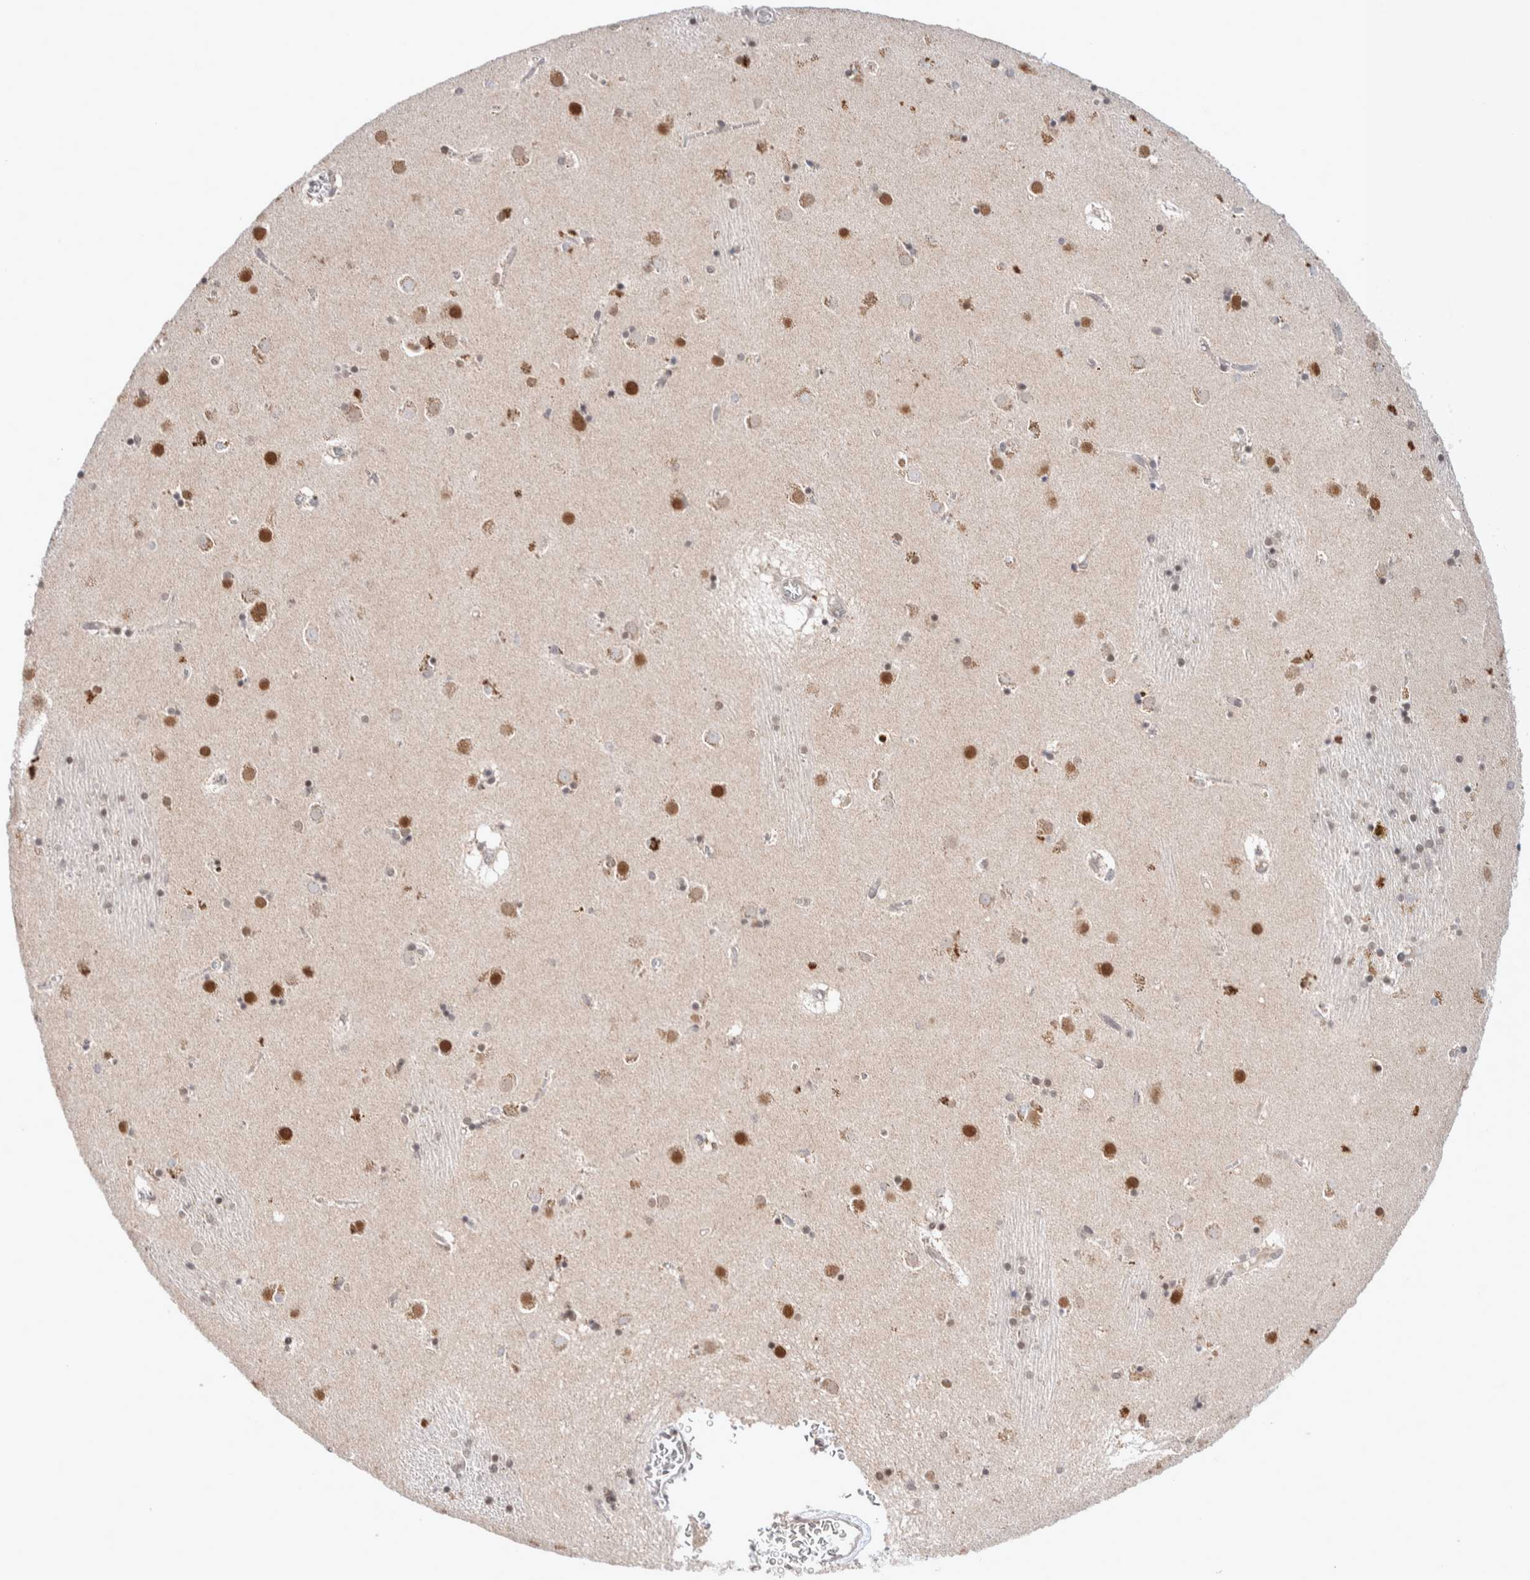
{"staining": {"intensity": "moderate", "quantity": "<25%", "location": "nuclear"}, "tissue": "caudate", "cell_type": "Glial cells", "image_type": "normal", "snomed": [{"axis": "morphology", "description": "Normal tissue, NOS"}, {"axis": "topography", "description": "Lateral ventricle wall"}], "caption": "Immunohistochemistry image of normal caudate stained for a protein (brown), which exhibits low levels of moderate nuclear positivity in about <25% of glial cells.", "gene": "CRAT", "patient": {"sex": "male", "age": 70}}